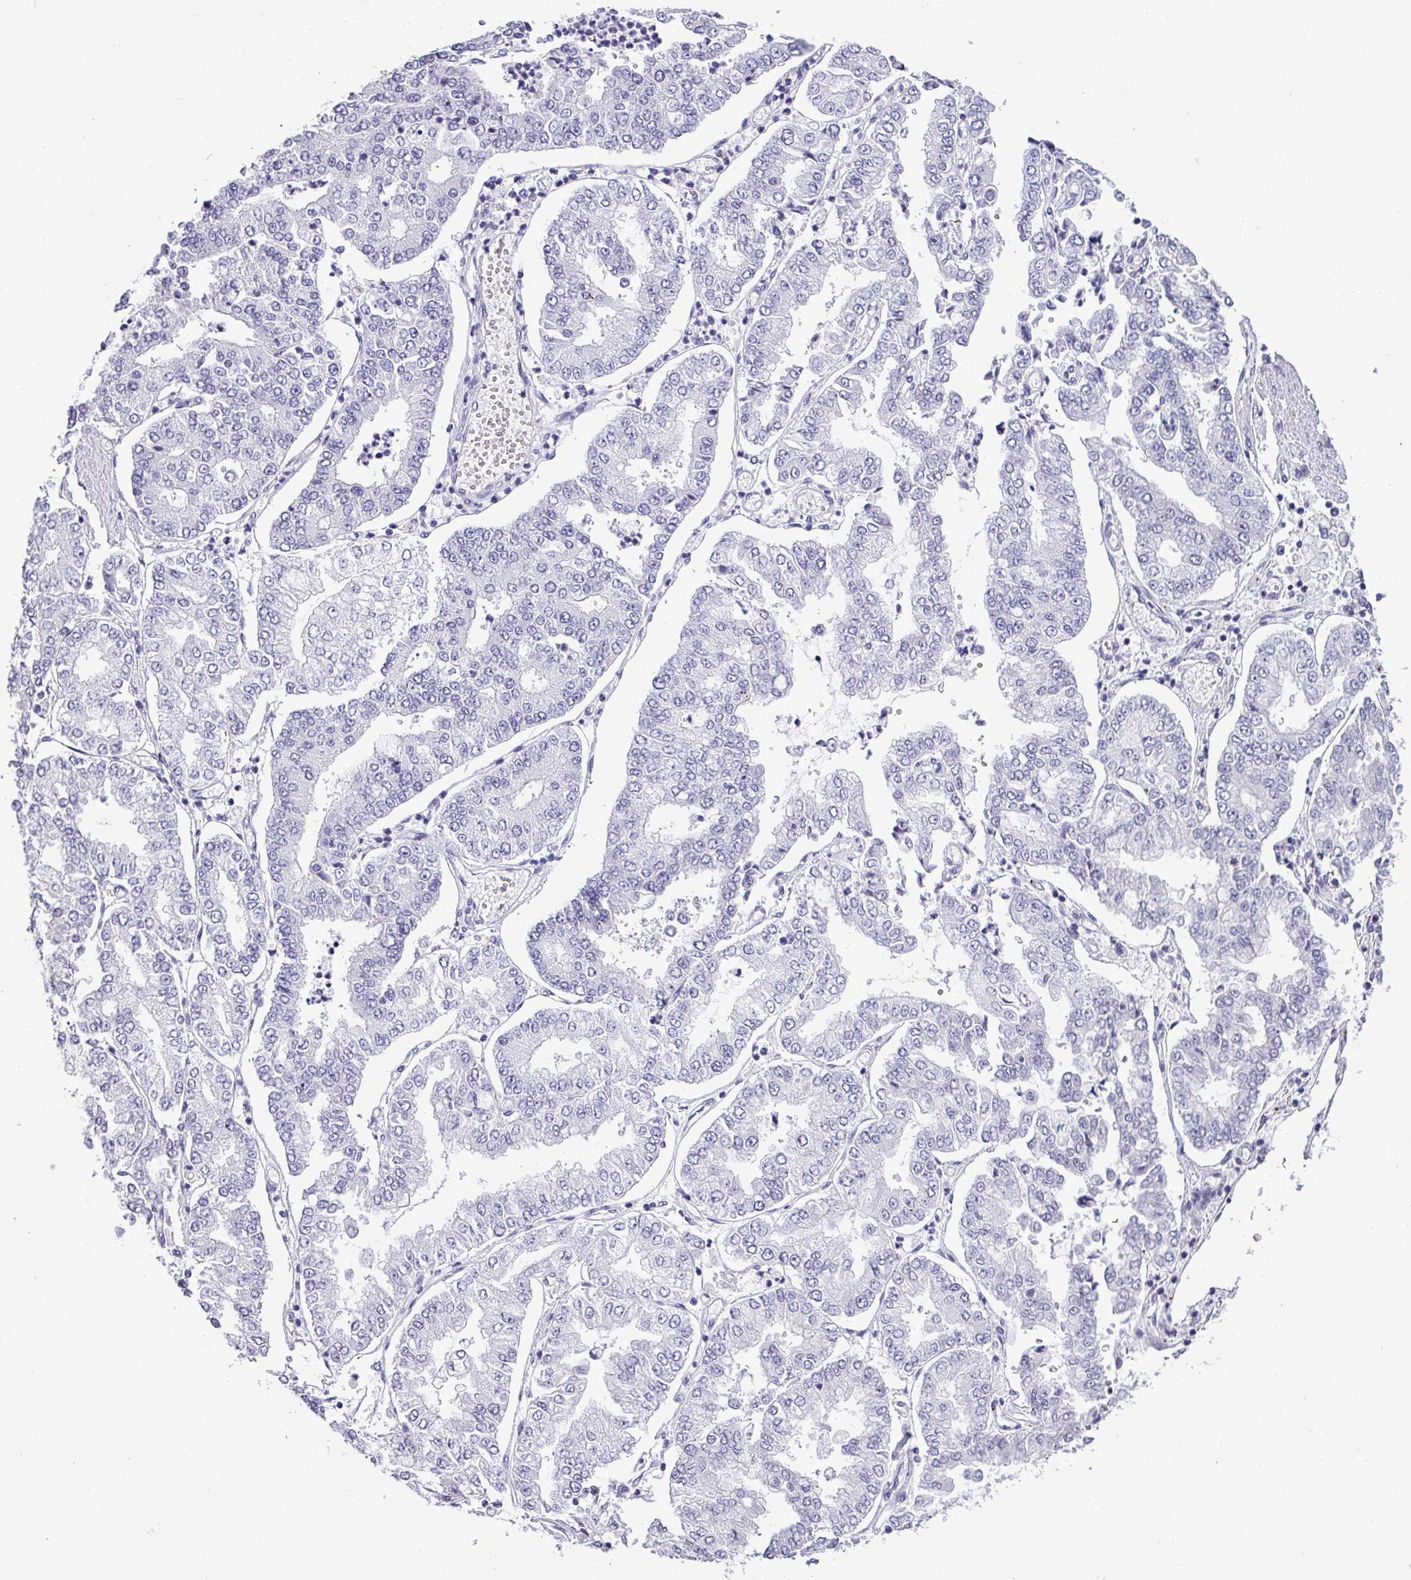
{"staining": {"intensity": "negative", "quantity": "none", "location": "none"}, "tissue": "stomach cancer", "cell_type": "Tumor cells", "image_type": "cancer", "snomed": [{"axis": "morphology", "description": "Adenocarcinoma, NOS"}, {"axis": "topography", "description": "Stomach"}], "caption": "Micrograph shows no protein positivity in tumor cells of adenocarcinoma (stomach) tissue. (Immunohistochemistry, brightfield microscopy, high magnification).", "gene": "SRGAP1", "patient": {"sex": "male", "age": 76}}